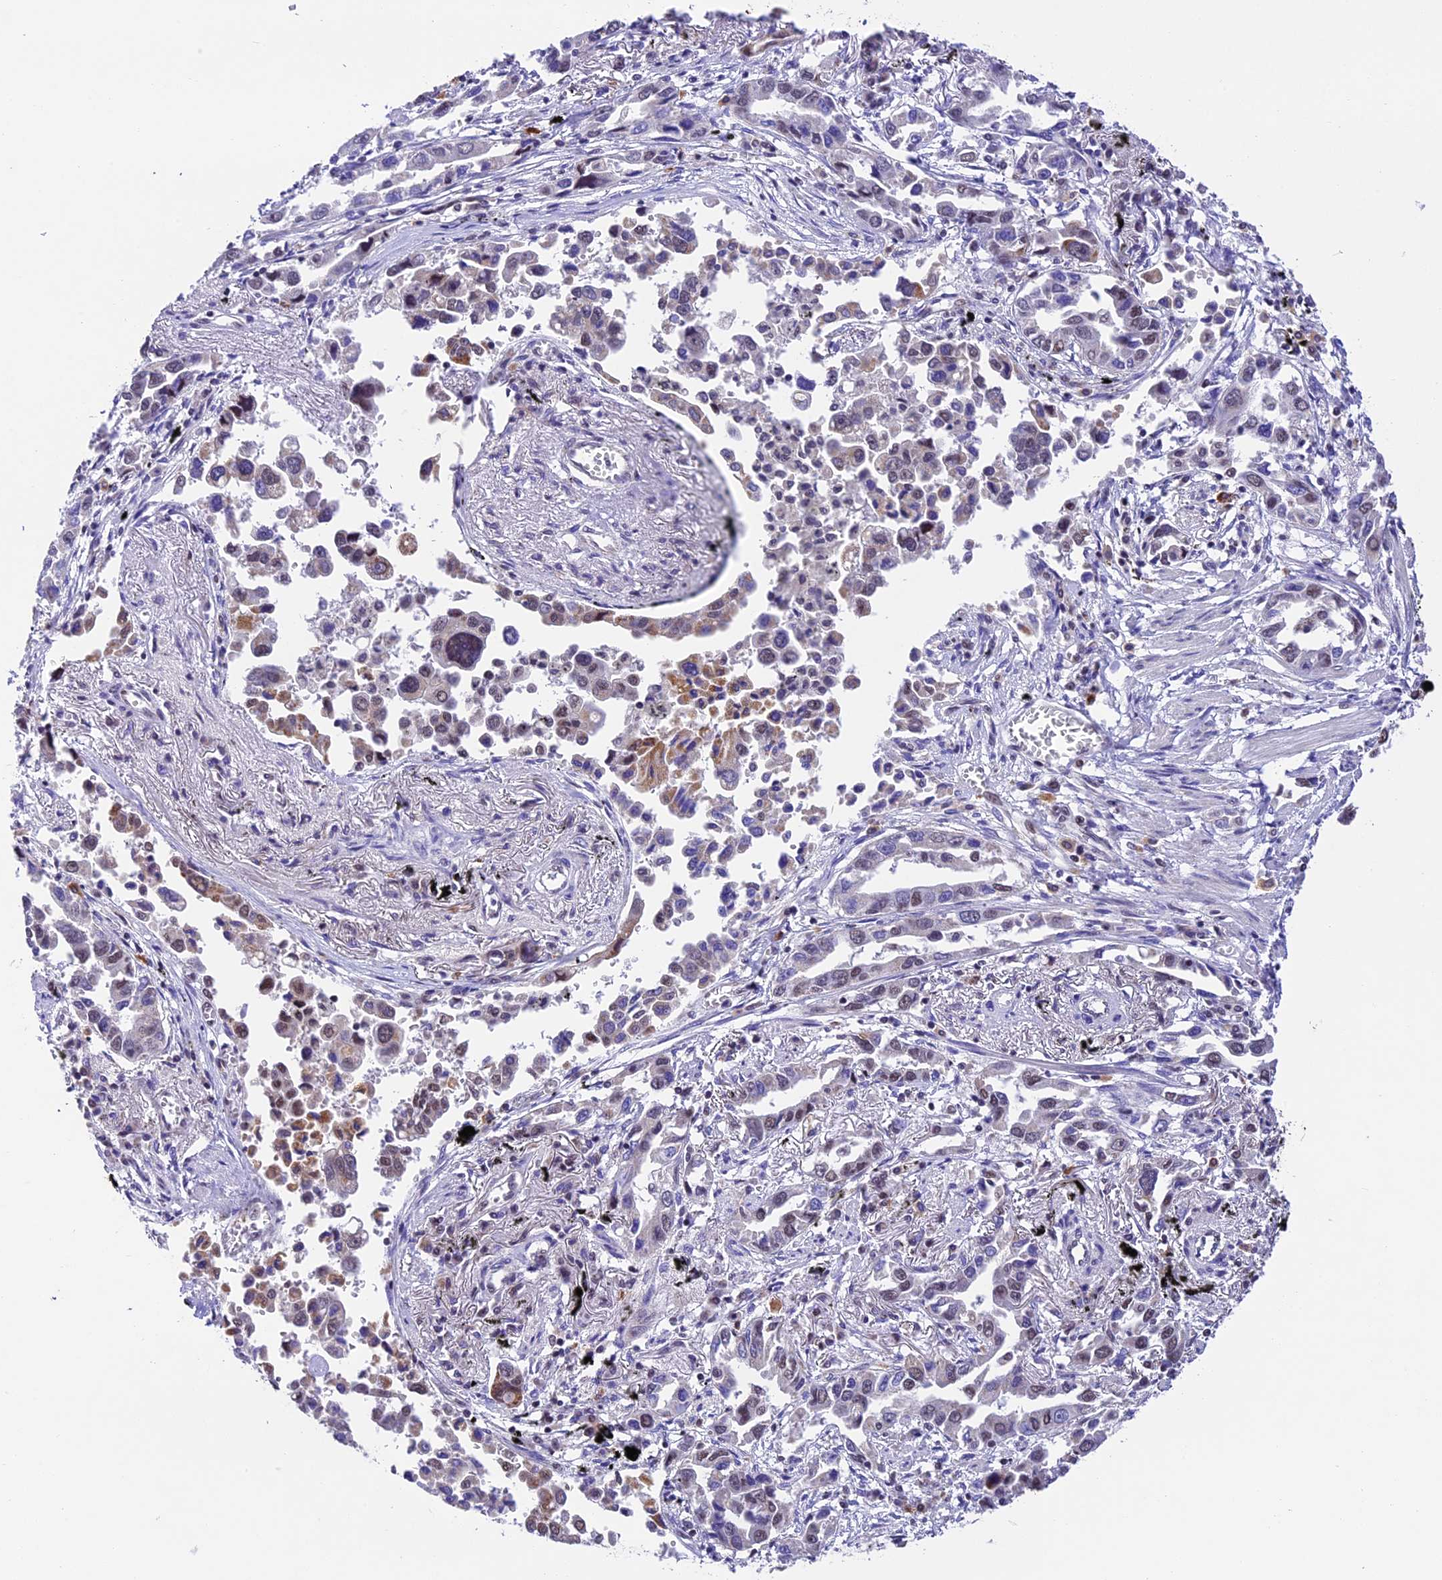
{"staining": {"intensity": "weak", "quantity": "<25%", "location": "nuclear"}, "tissue": "lung cancer", "cell_type": "Tumor cells", "image_type": "cancer", "snomed": [{"axis": "morphology", "description": "Adenocarcinoma, NOS"}, {"axis": "topography", "description": "Lung"}], "caption": "High power microscopy image of an immunohistochemistry (IHC) image of adenocarcinoma (lung), revealing no significant expression in tumor cells.", "gene": "CARS2", "patient": {"sex": "male", "age": 67}}